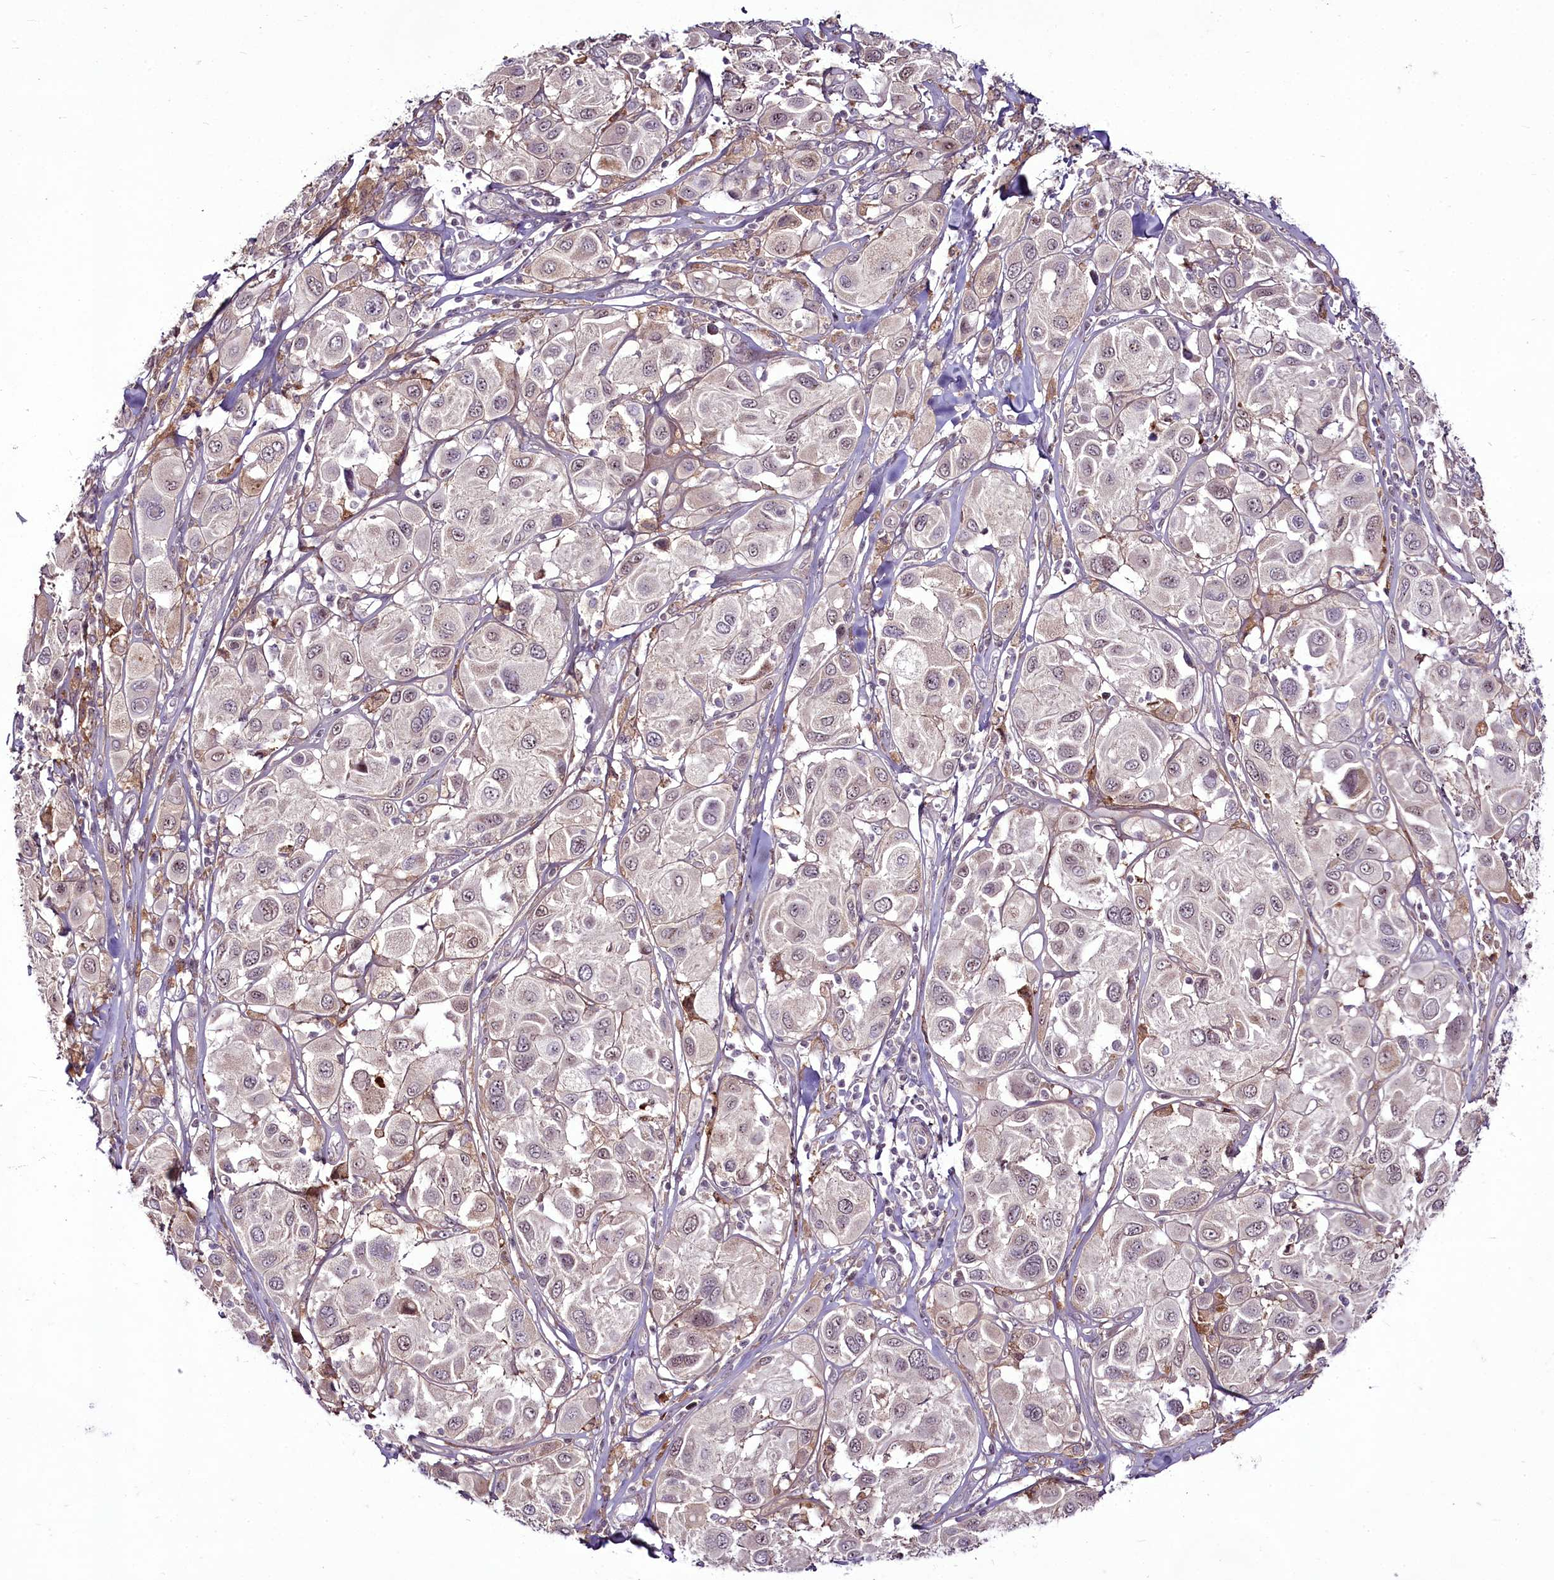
{"staining": {"intensity": "weak", "quantity": "<25%", "location": "nuclear"}, "tissue": "melanoma", "cell_type": "Tumor cells", "image_type": "cancer", "snomed": [{"axis": "morphology", "description": "Malignant melanoma, Metastatic site"}, {"axis": "topography", "description": "Skin"}], "caption": "Immunohistochemical staining of human melanoma exhibits no significant staining in tumor cells.", "gene": "RSBN1", "patient": {"sex": "male", "age": 41}}